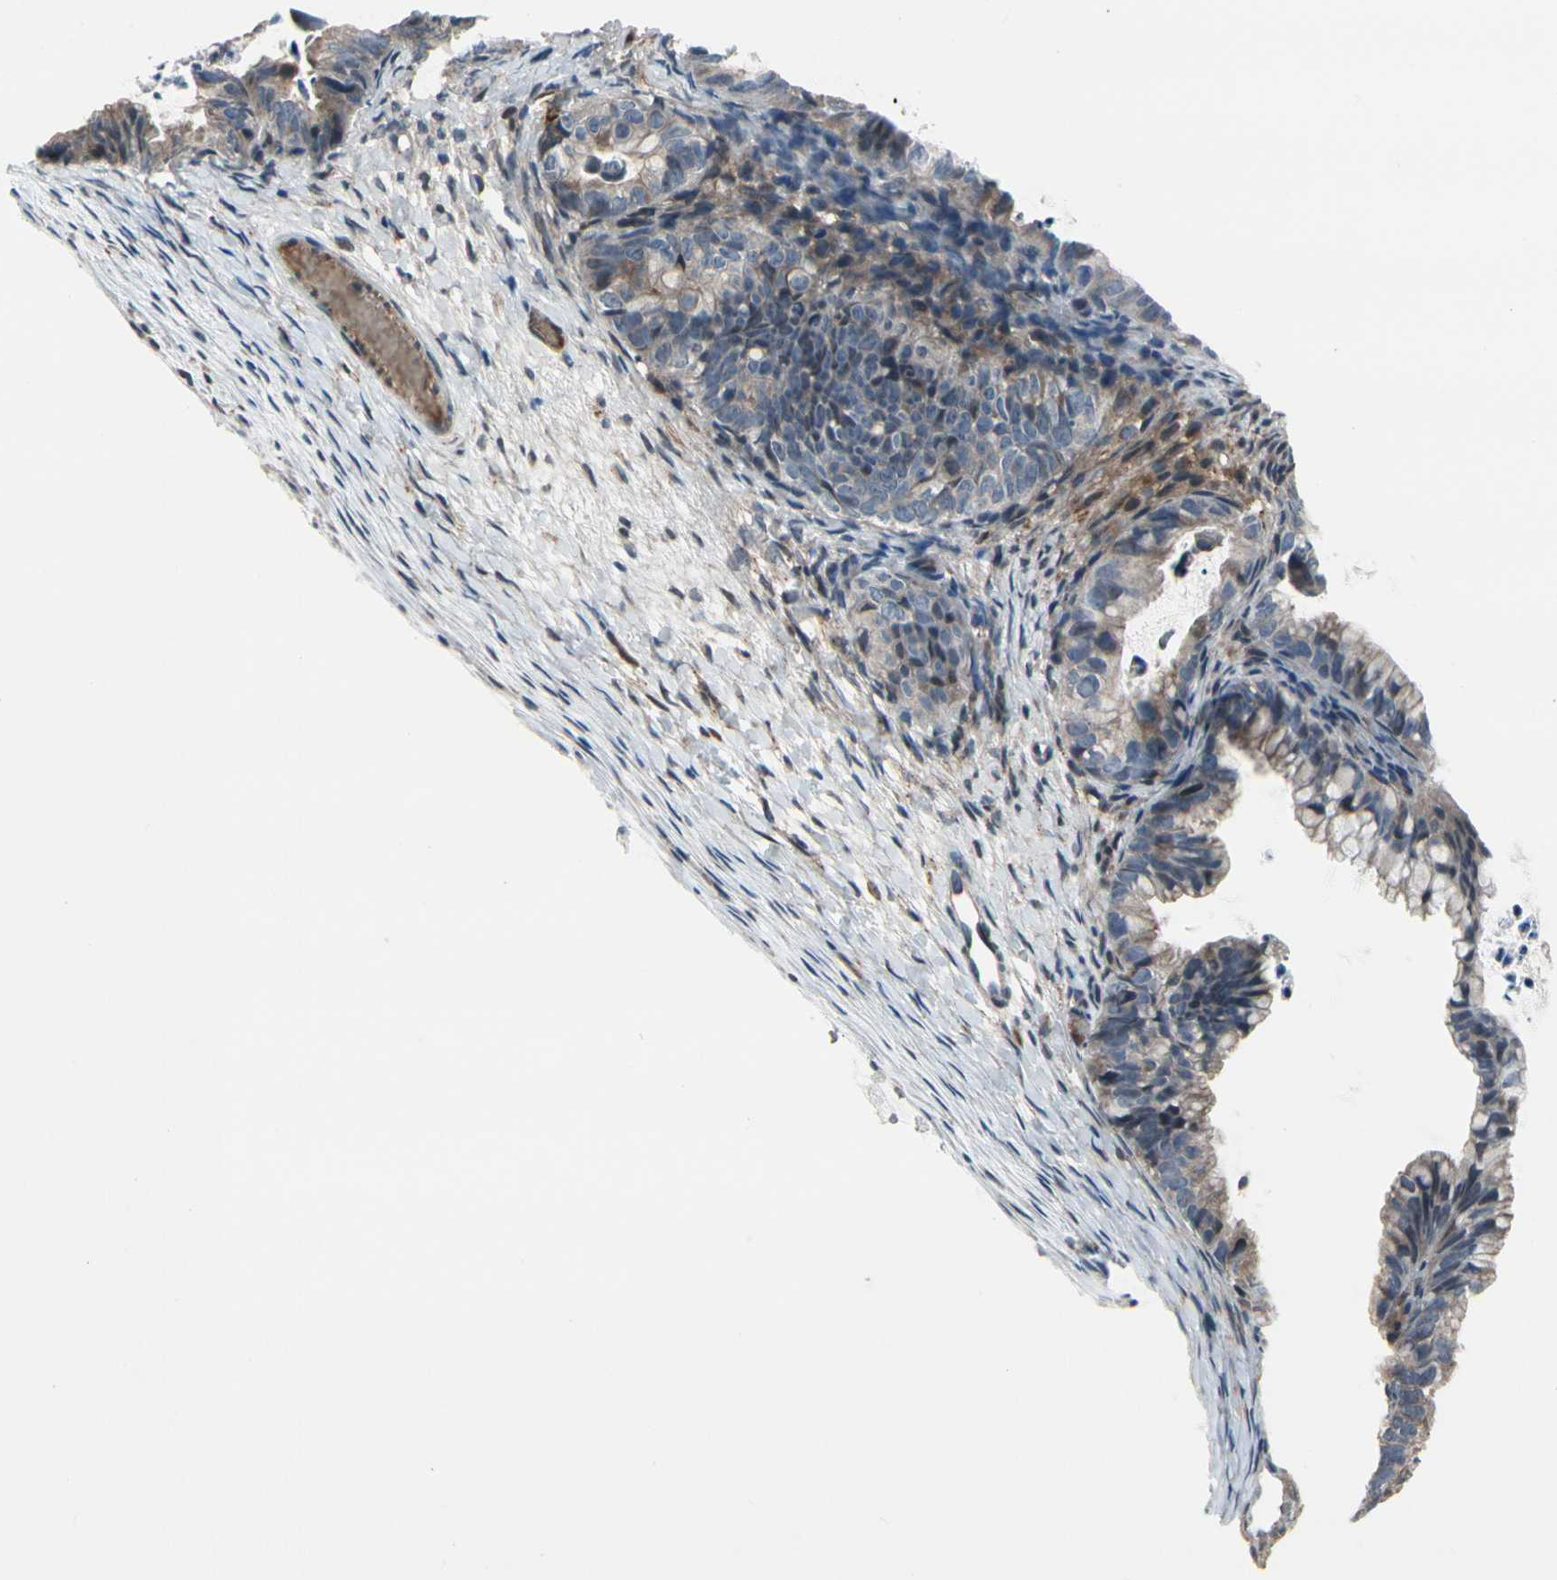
{"staining": {"intensity": "weak", "quantity": "25%-75%", "location": "cytoplasmic/membranous"}, "tissue": "ovarian cancer", "cell_type": "Tumor cells", "image_type": "cancer", "snomed": [{"axis": "morphology", "description": "Cystadenocarcinoma, mucinous, NOS"}, {"axis": "topography", "description": "Ovary"}], "caption": "Mucinous cystadenocarcinoma (ovarian) stained with a brown dye exhibits weak cytoplasmic/membranous positive staining in approximately 25%-75% of tumor cells.", "gene": "SNX29", "patient": {"sex": "female", "age": 36}}